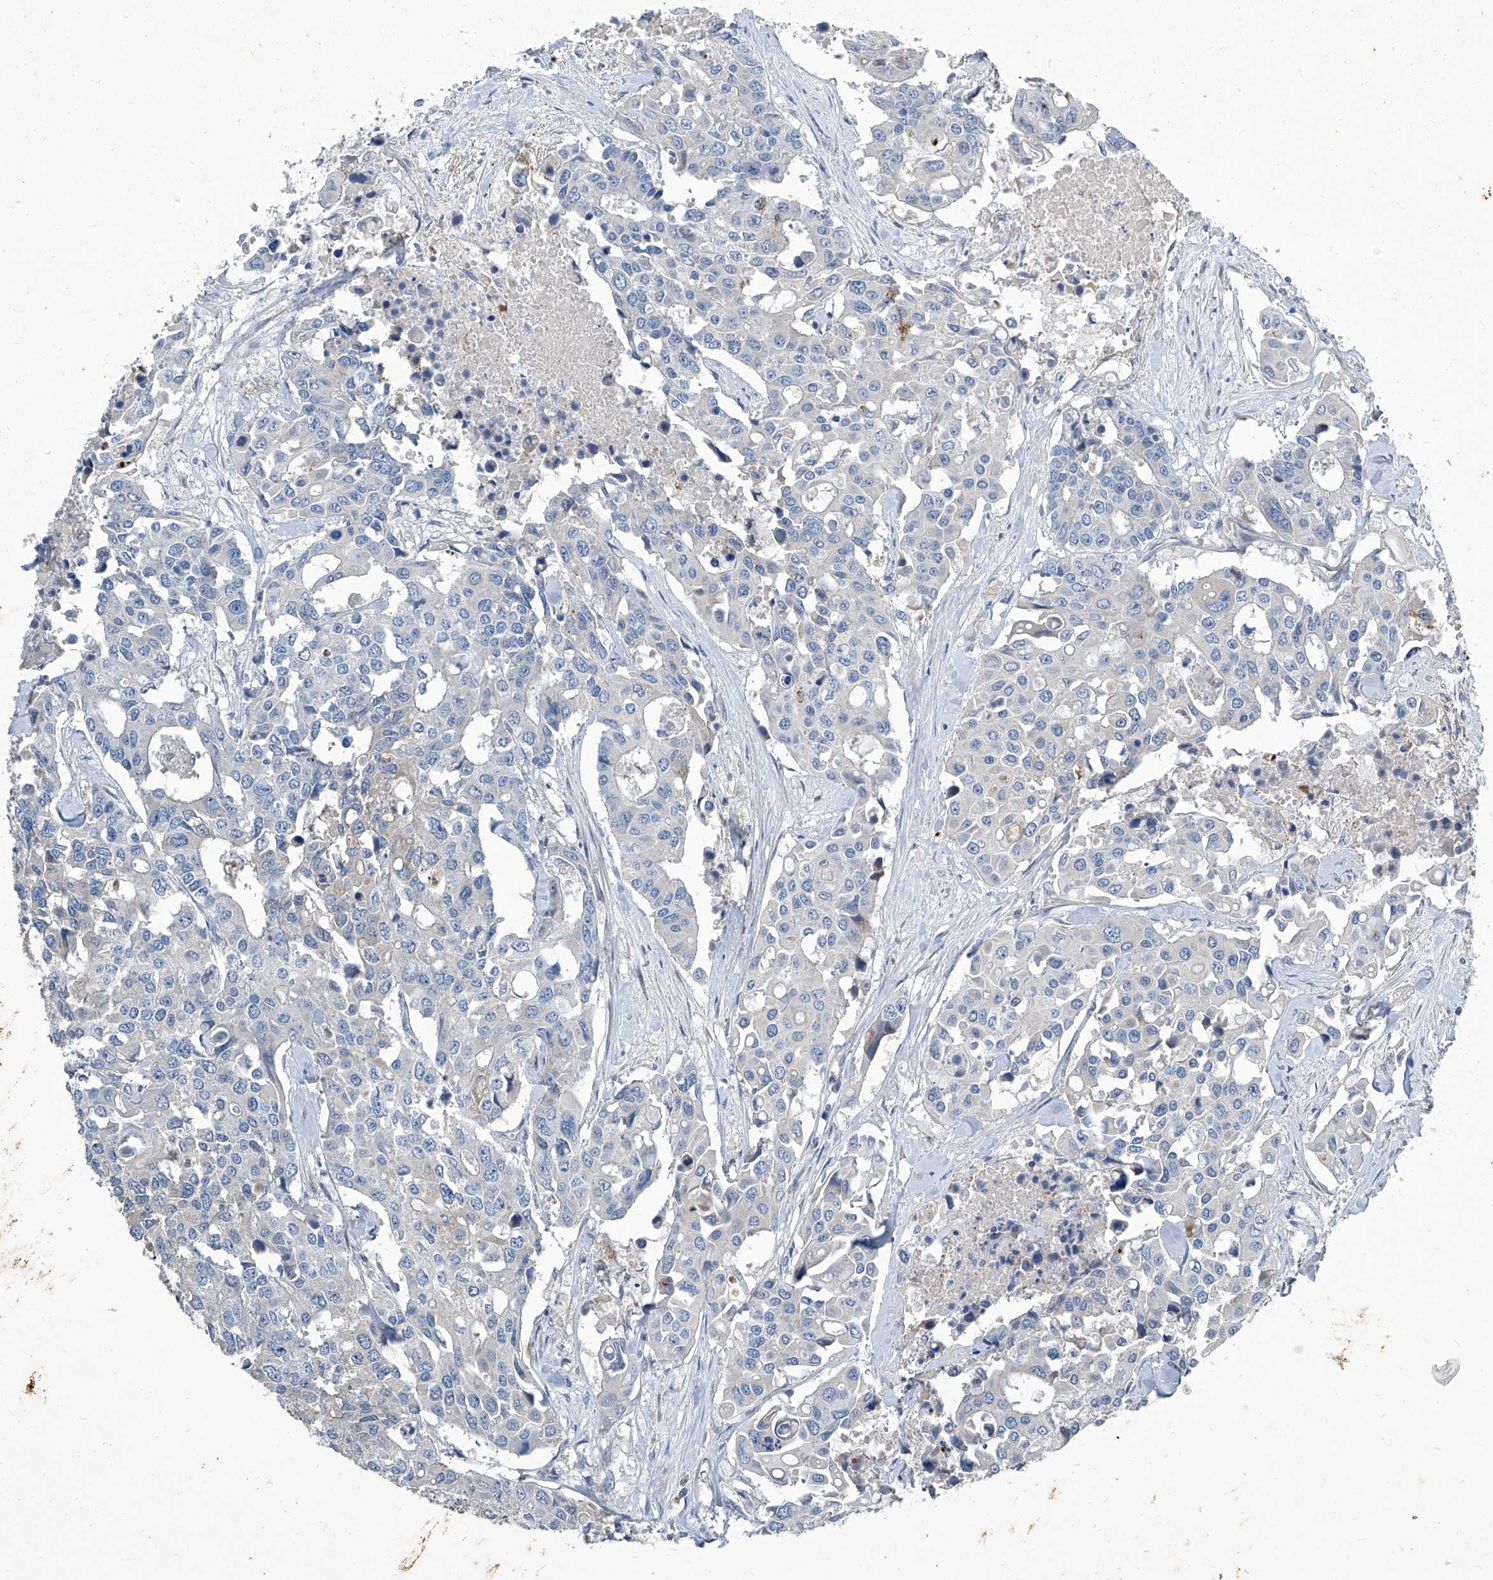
{"staining": {"intensity": "negative", "quantity": "none", "location": "none"}, "tissue": "colorectal cancer", "cell_type": "Tumor cells", "image_type": "cancer", "snomed": [{"axis": "morphology", "description": "Adenocarcinoma, NOS"}, {"axis": "topography", "description": "Colon"}], "caption": "Immunohistochemistry (IHC) histopathology image of human colorectal adenocarcinoma stained for a protein (brown), which exhibits no staining in tumor cells.", "gene": "SLC26A11", "patient": {"sex": "male", "age": 77}}